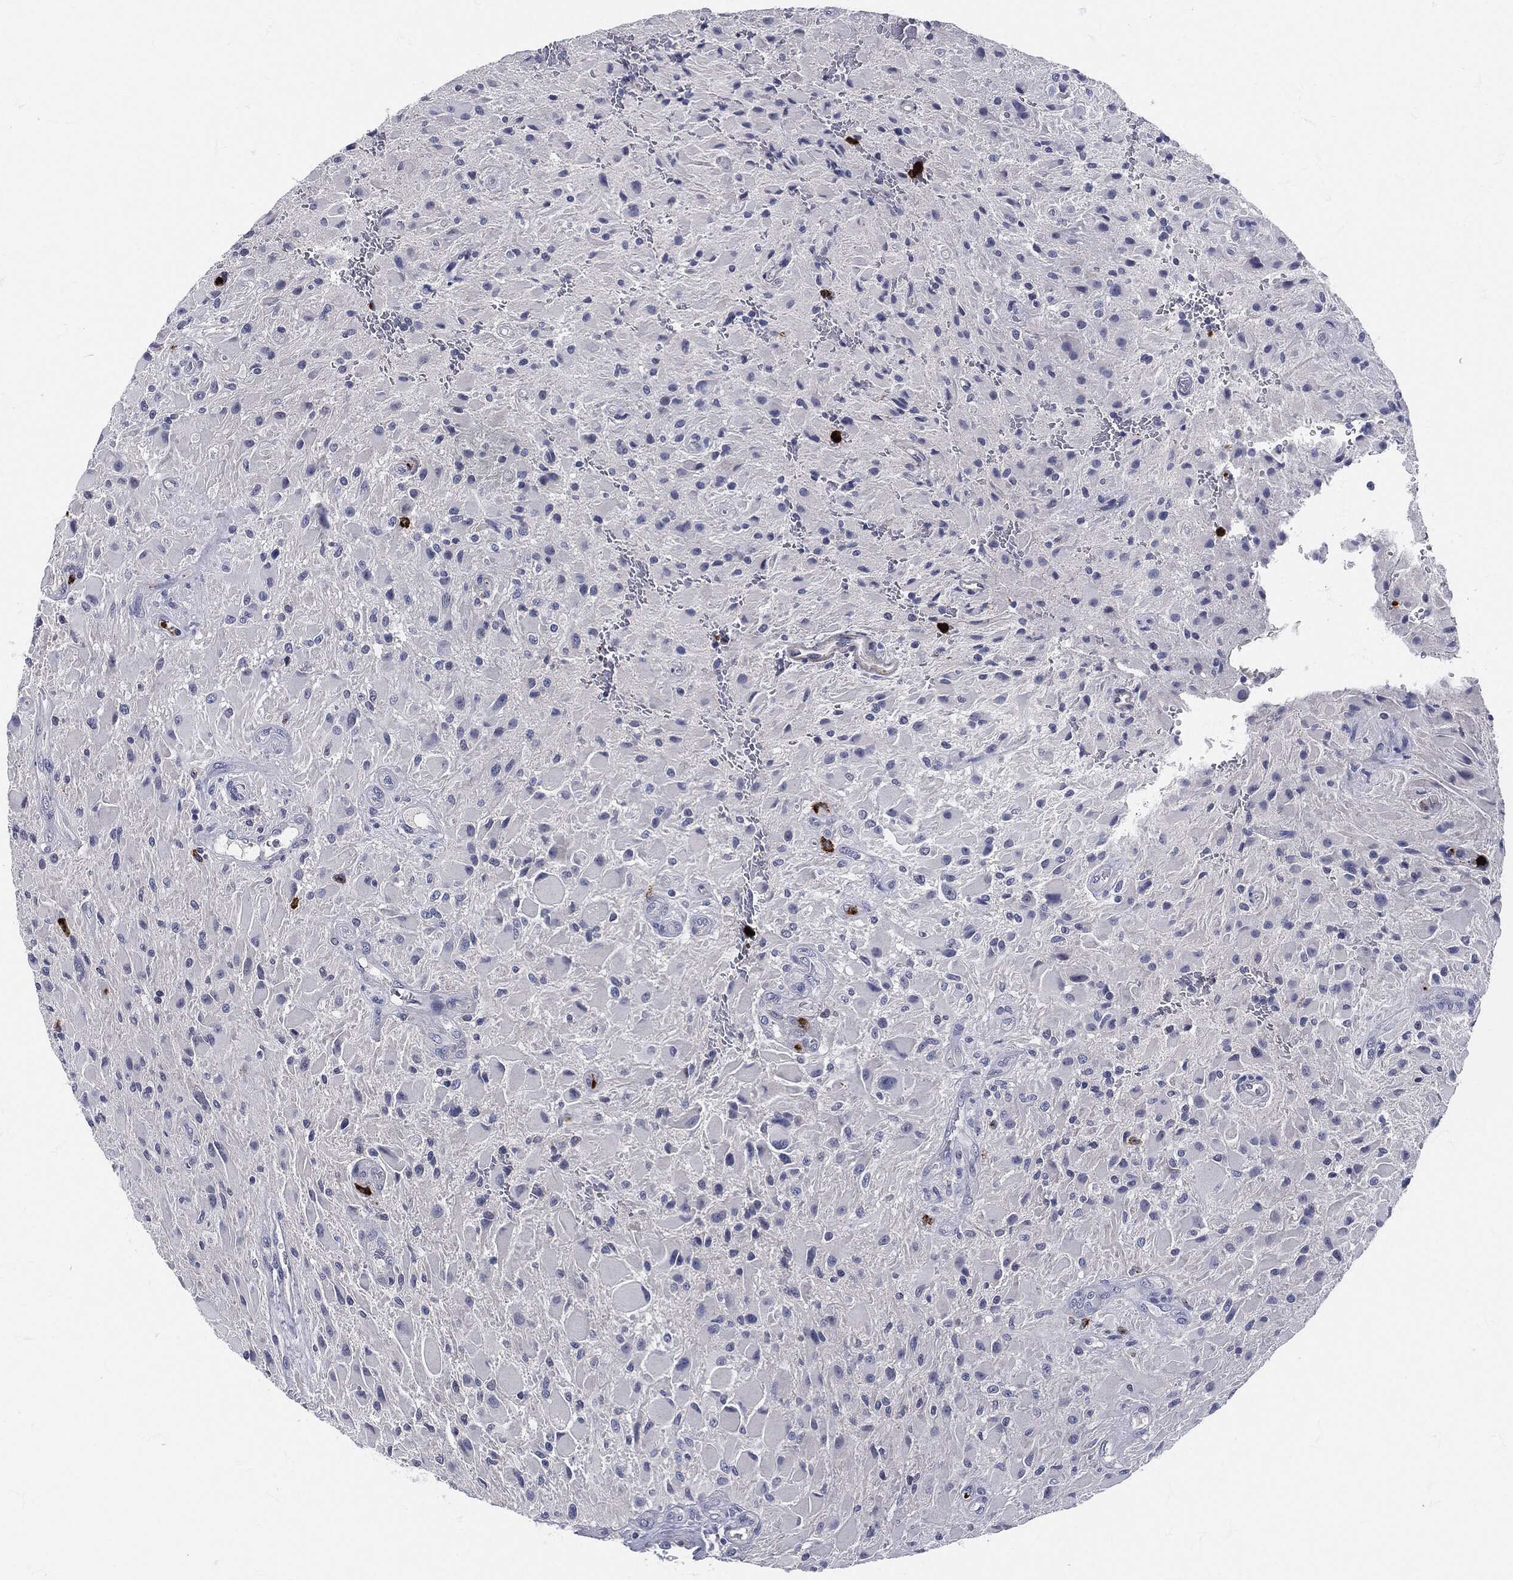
{"staining": {"intensity": "negative", "quantity": "none", "location": "none"}, "tissue": "glioma", "cell_type": "Tumor cells", "image_type": "cancer", "snomed": [{"axis": "morphology", "description": "Glioma, malignant, High grade"}, {"axis": "topography", "description": "Cerebral cortex"}], "caption": "Human malignant glioma (high-grade) stained for a protein using immunohistochemistry exhibits no positivity in tumor cells.", "gene": "MPO", "patient": {"sex": "male", "age": 35}}